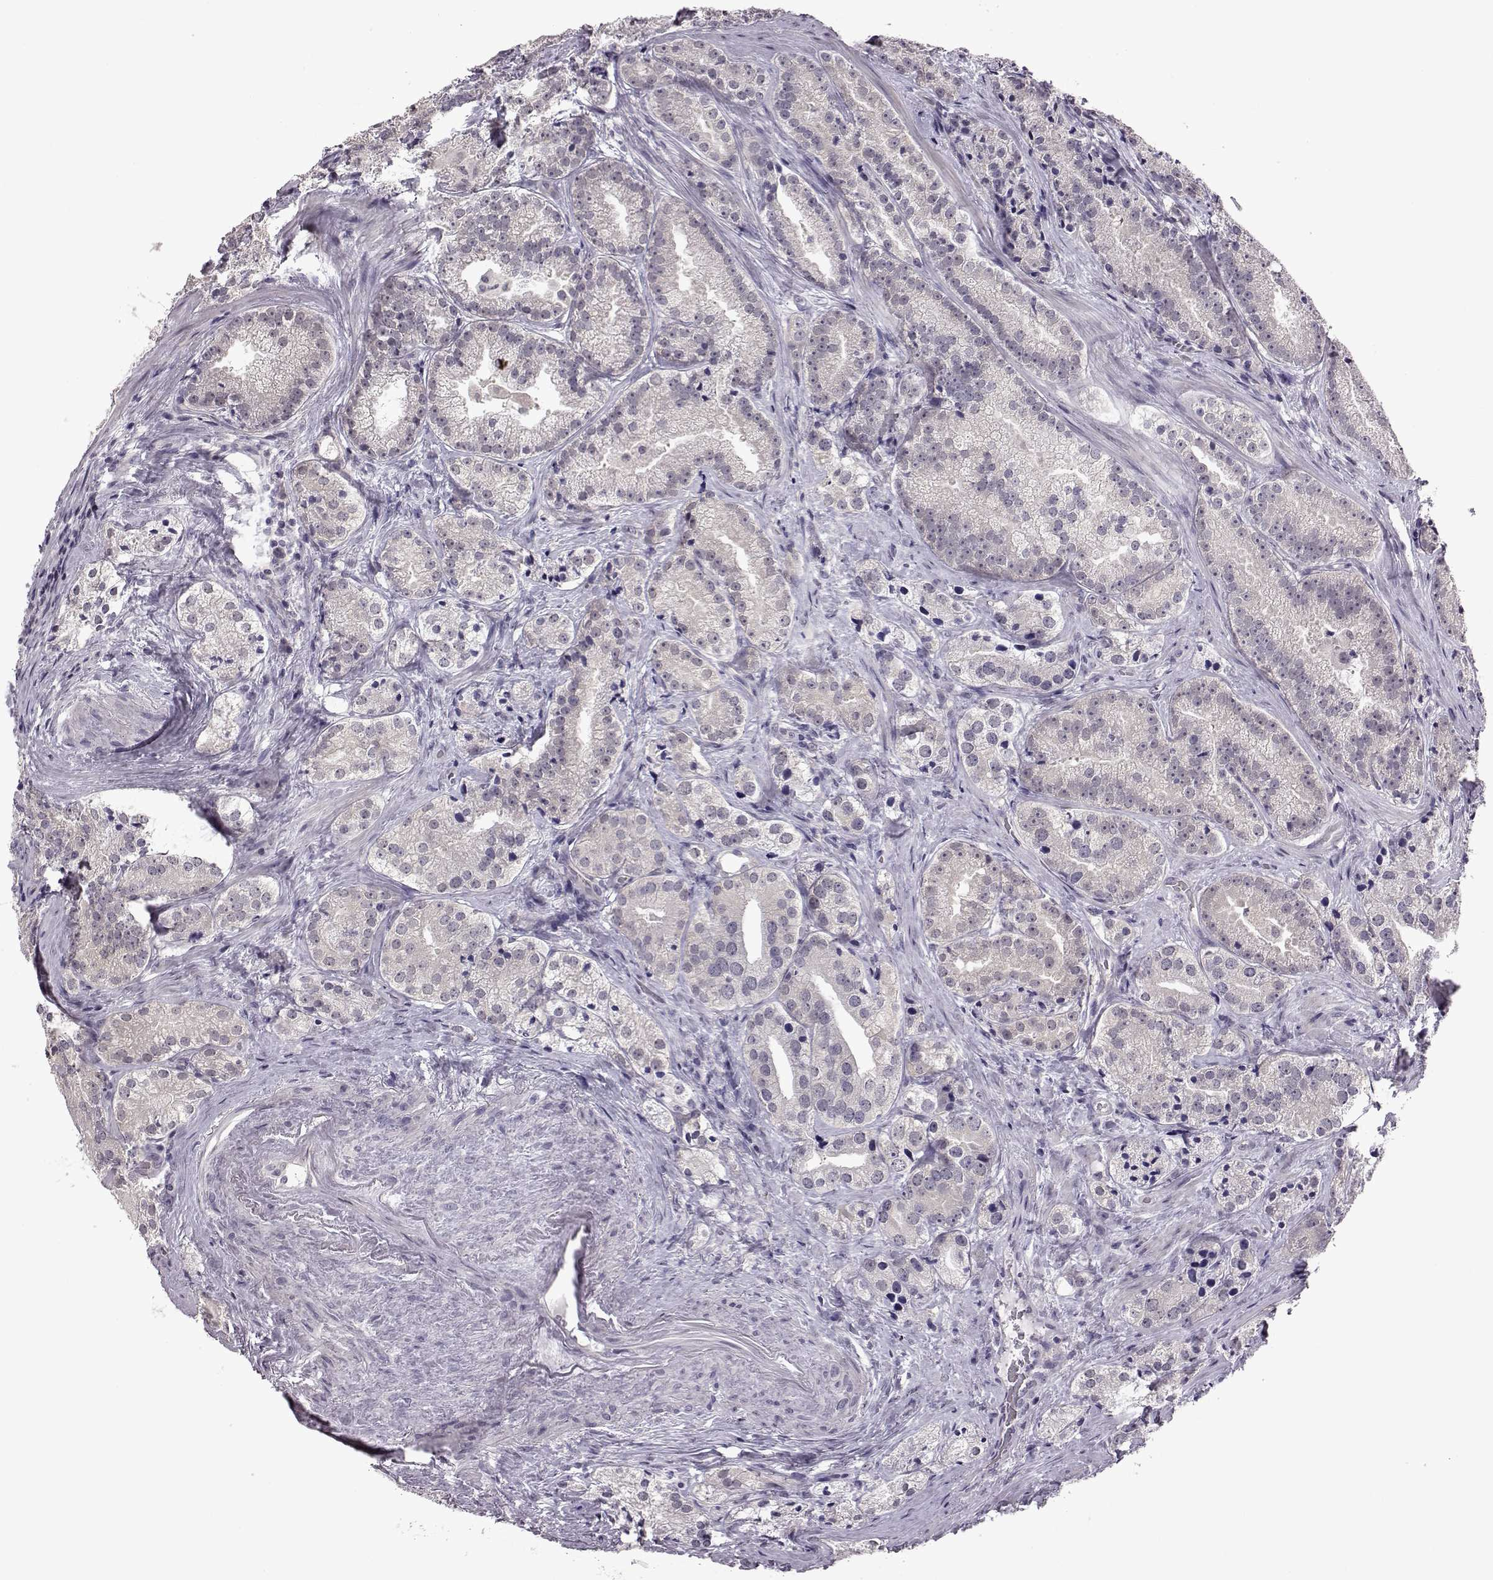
{"staining": {"intensity": "negative", "quantity": "none", "location": "none"}, "tissue": "prostate cancer", "cell_type": "Tumor cells", "image_type": "cancer", "snomed": [{"axis": "morphology", "description": "Adenocarcinoma, NOS"}, {"axis": "morphology", "description": "Adenocarcinoma, High grade"}, {"axis": "topography", "description": "Prostate"}], "caption": "There is no significant expression in tumor cells of prostate high-grade adenocarcinoma.", "gene": "C10orf62", "patient": {"sex": "male", "age": 64}}